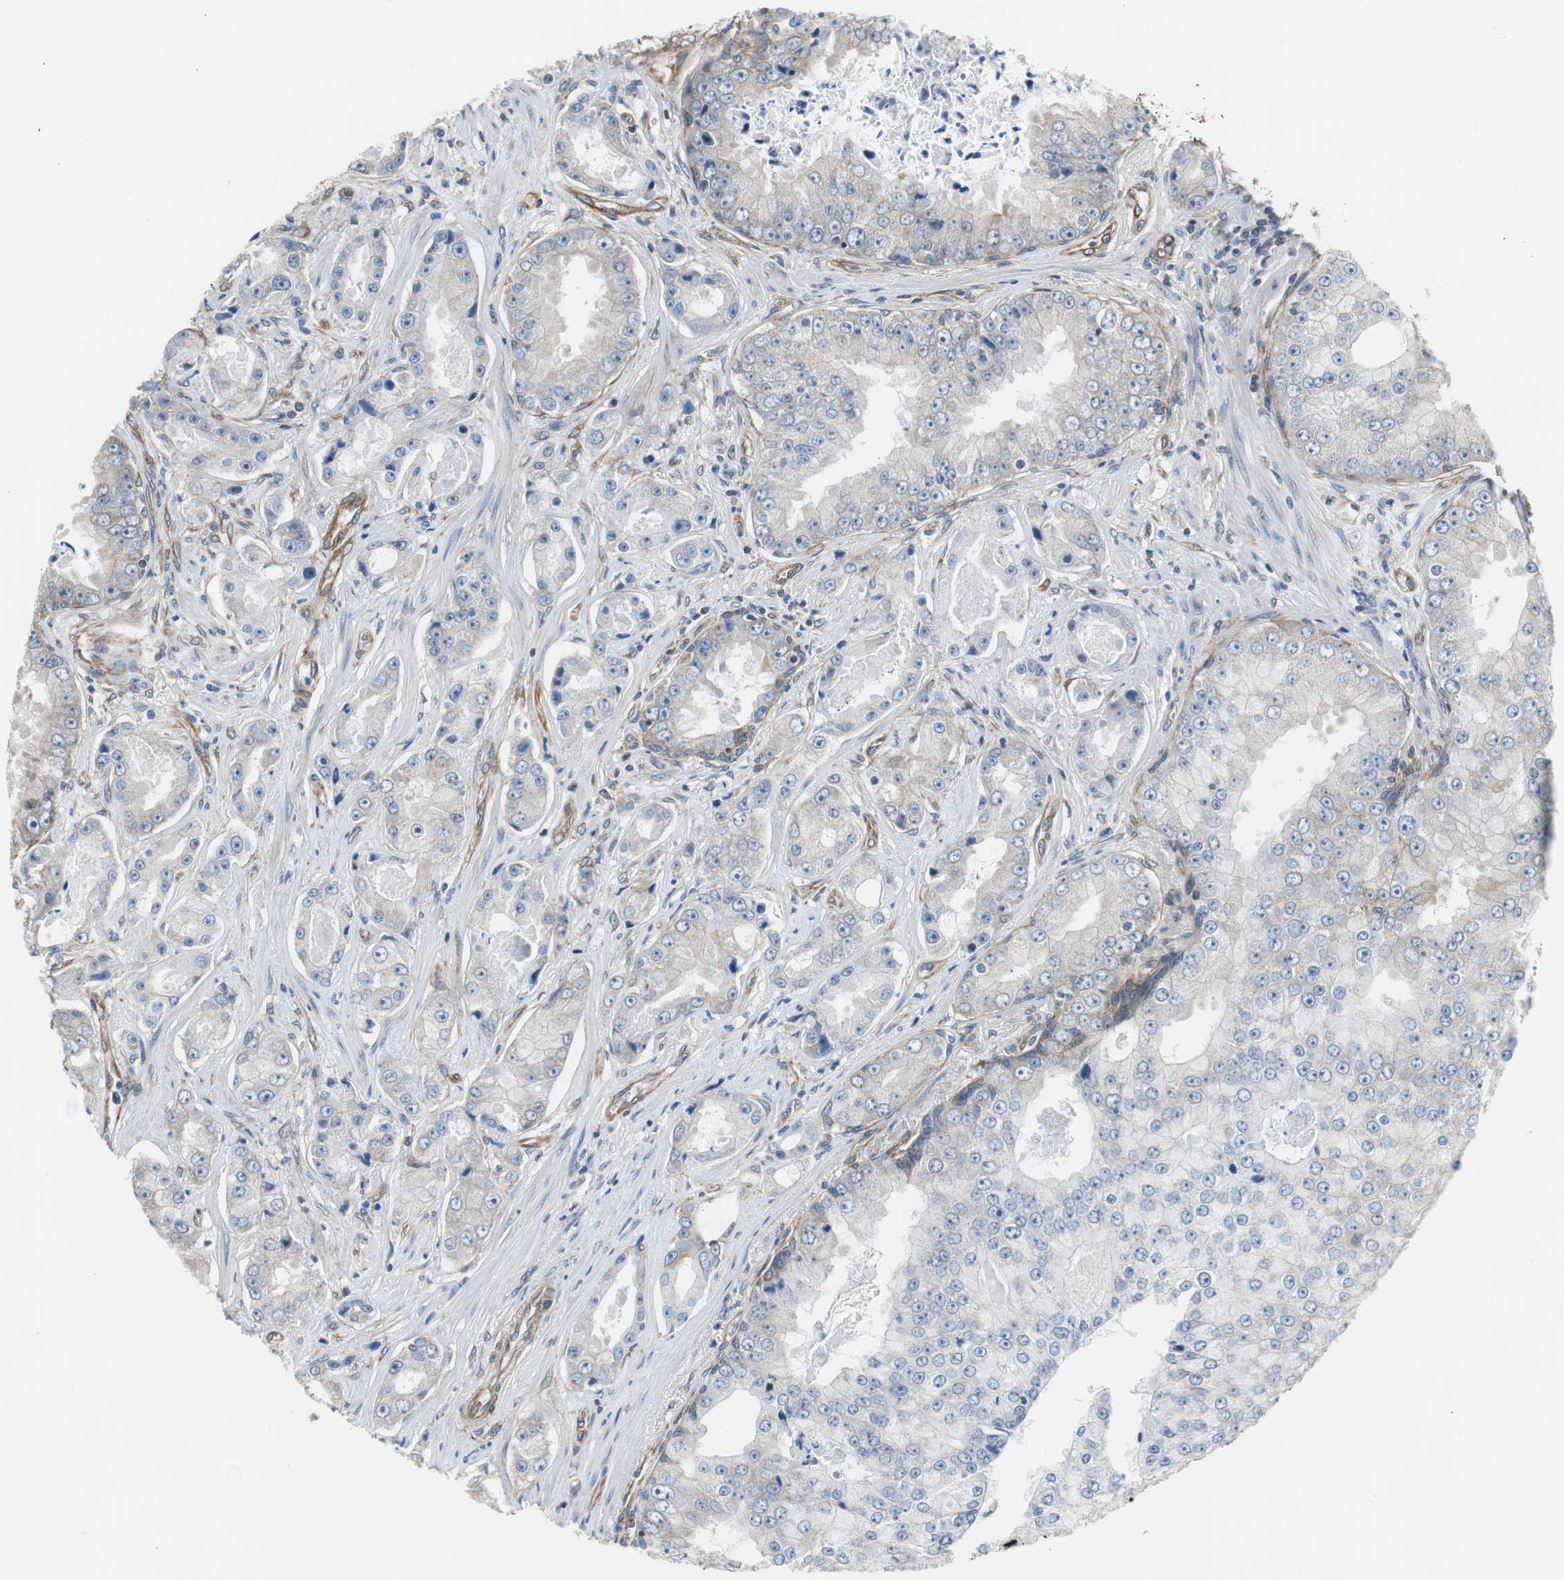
{"staining": {"intensity": "weak", "quantity": "<25%", "location": "cytoplasmic/membranous"}, "tissue": "prostate cancer", "cell_type": "Tumor cells", "image_type": "cancer", "snomed": [{"axis": "morphology", "description": "Adenocarcinoma, High grade"}, {"axis": "topography", "description": "Prostate"}], "caption": "The histopathology image demonstrates no significant staining in tumor cells of prostate cancer.", "gene": "KIF3B", "patient": {"sex": "male", "age": 73}}